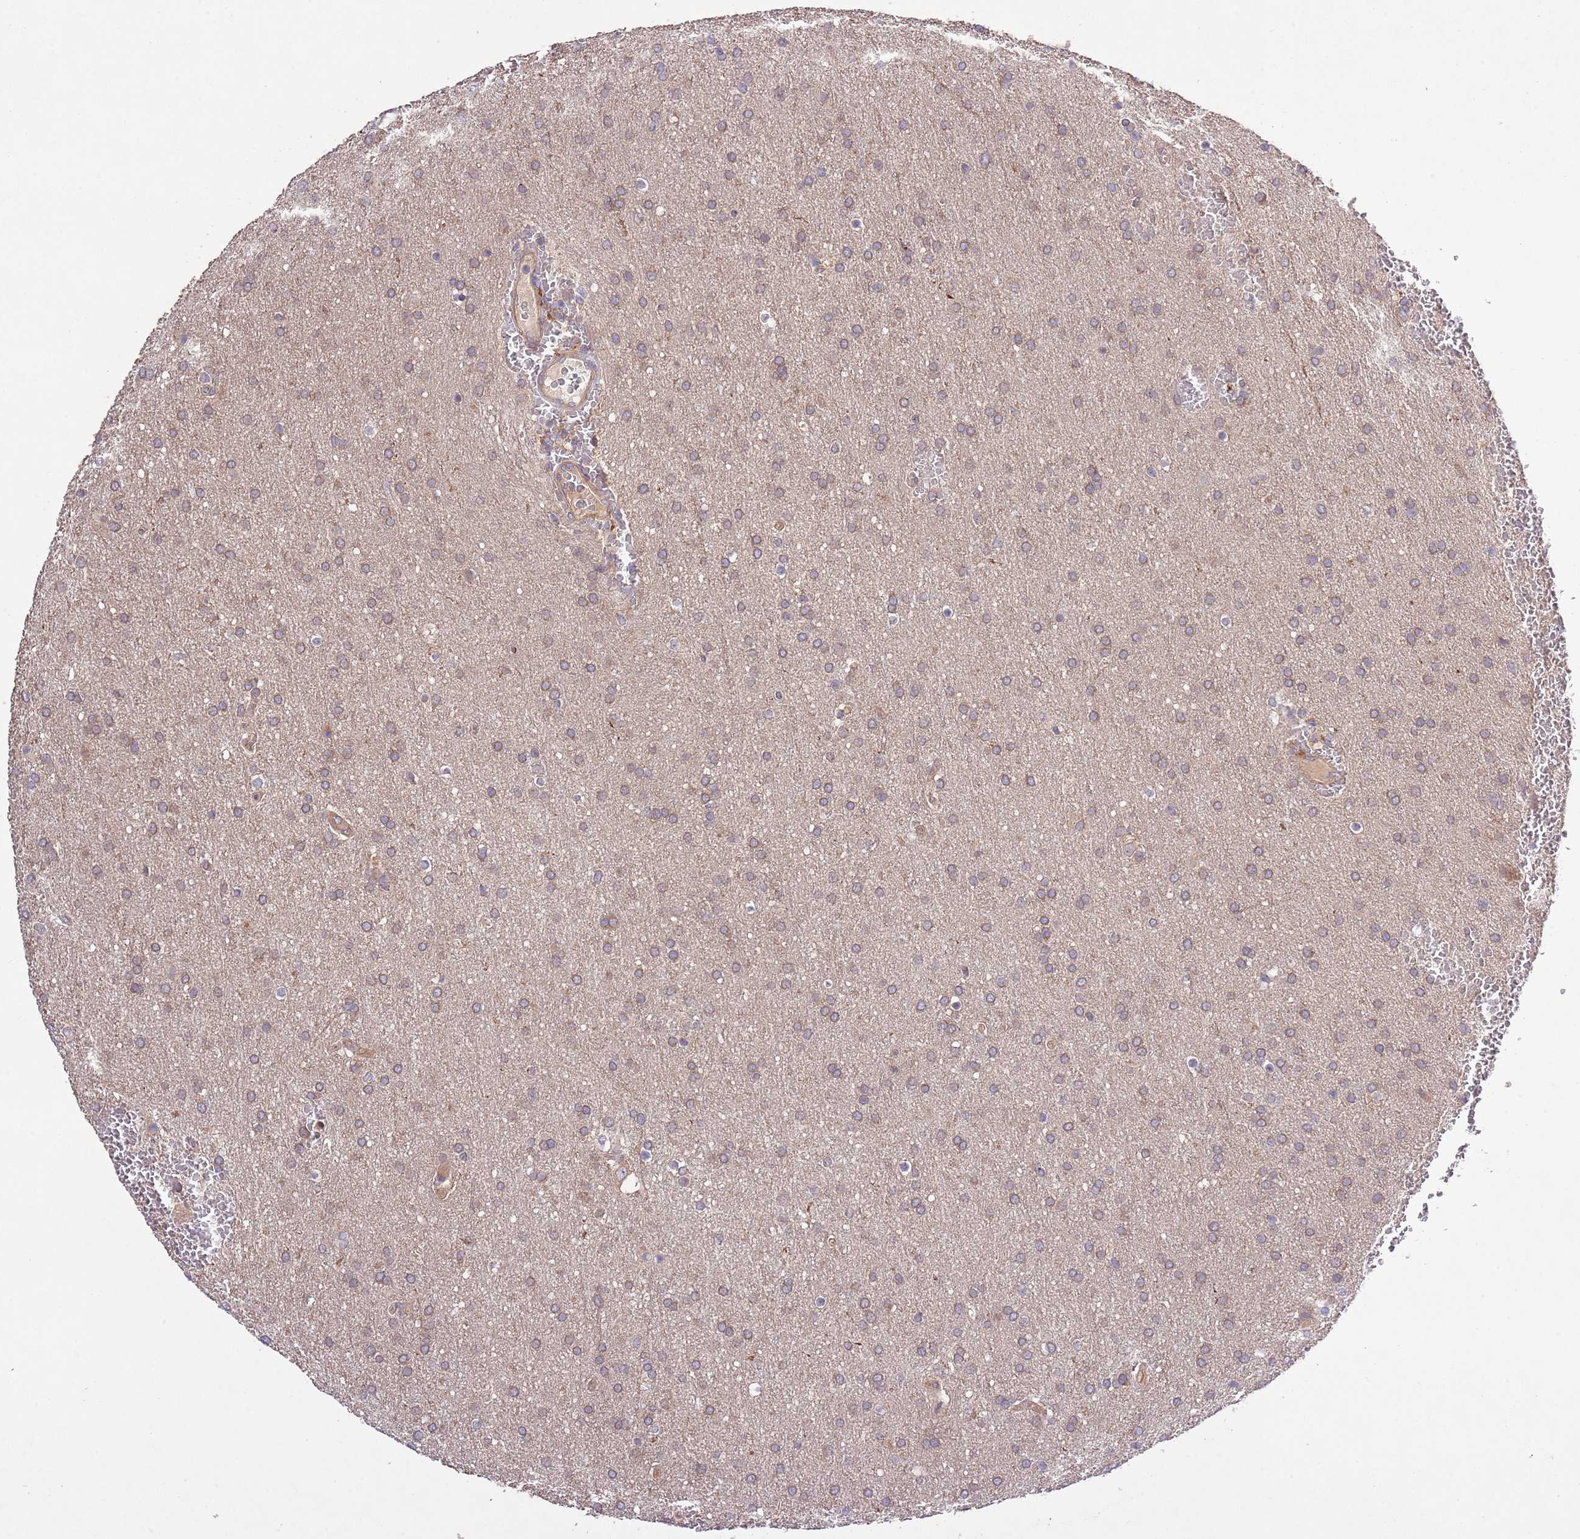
{"staining": {"intensity": "weak", "quantity": "25%-75%", "location": "cytoplasmic/membranous"}, "tissue": "glioma", "cell_type": "Tumor cells", "image_type": "cancer", "snomed": [{"axis": "morphology", "description": "Glioma, malignant, Low grade"}, {"axis": "topography", "description": "Brain"}], "caption": "Malignant glioma (low-grade) stained for a protein reveals weak cytoplasmic/membranous positivity in tumor cells.", "gene": "MFNG", "patient": {"sex": "female", "age": 32}}